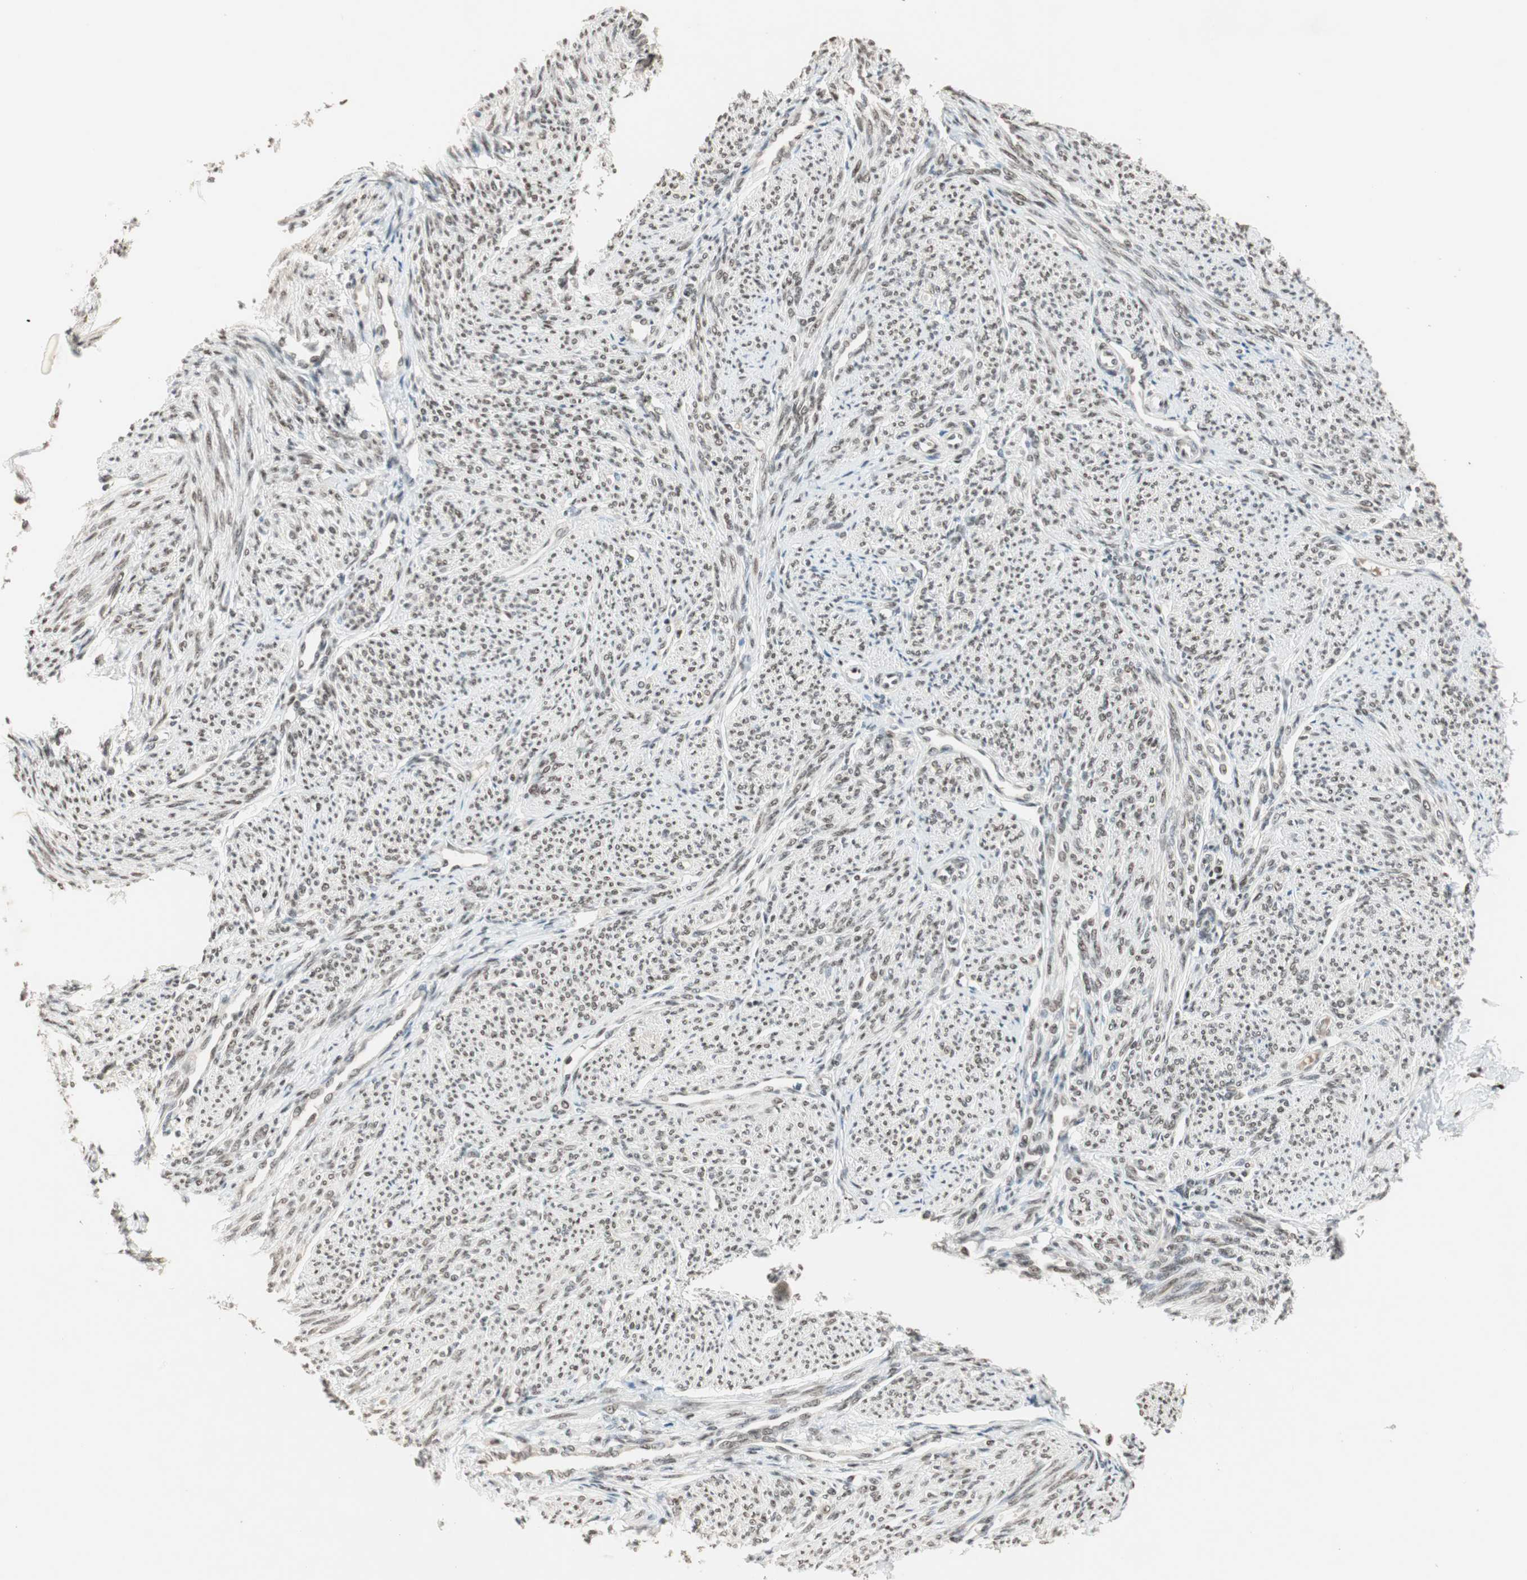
{"staining": {"intensity": "strong", "quantity": ">75%", "location": "nuclear"}, "tissue": "smooth muscle", "cell_type": "Smooth muscle cells", "image_type": "normal", "snomed": [{"axis": "morphology", "description": "Normal tissue, NOS"}, {"axis": "topography", "description": "Smooth muscle"}], "caption": "Protein staining displays strong nuclear staining in about >75% of smooth muscle cells in benign smooth muscle. Nuclei are stained in blue.", "gene": "MDC1", "patient": {"sex": "female", "age": 65}}